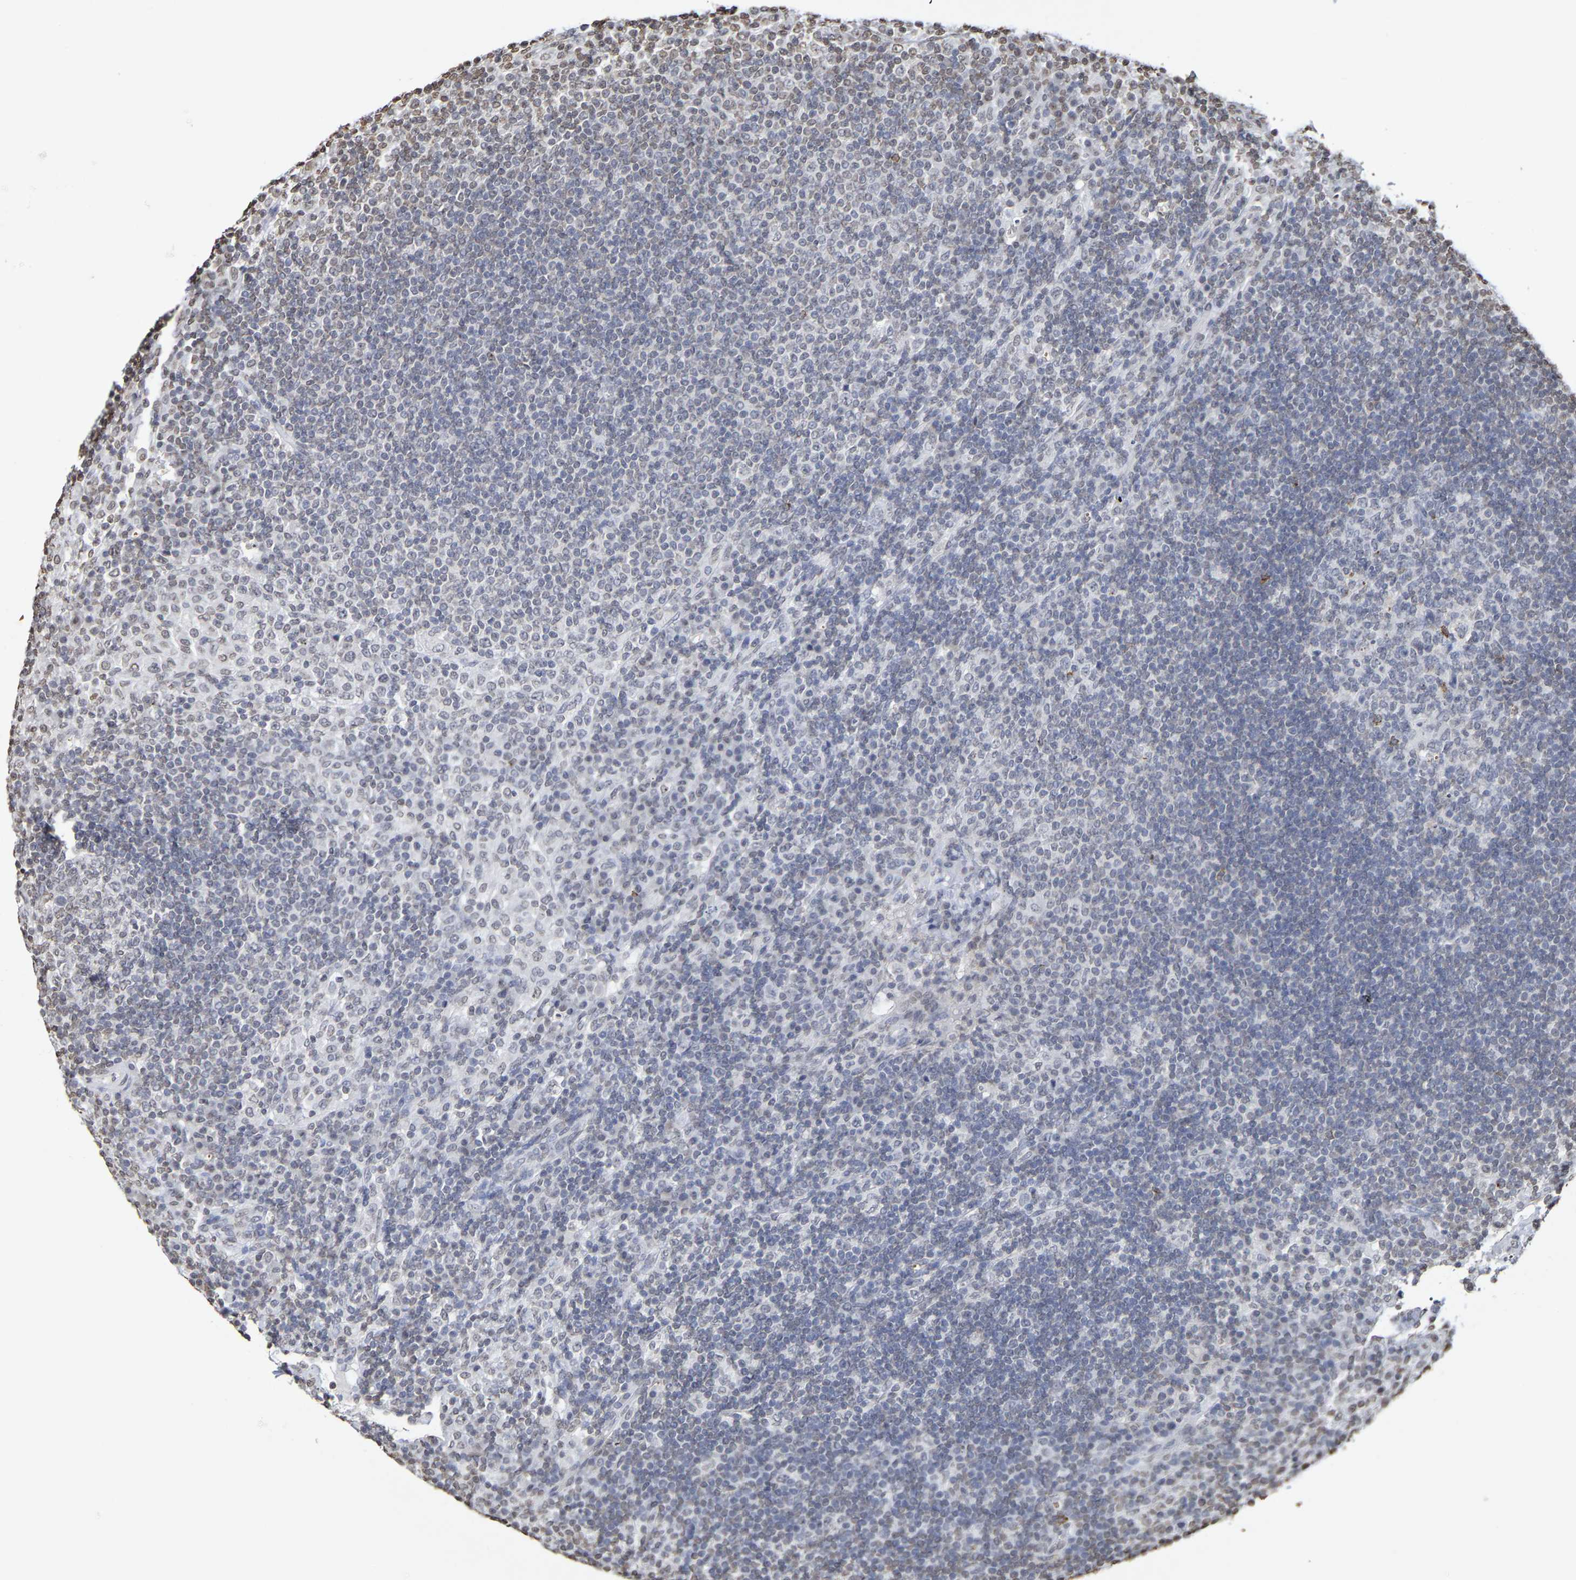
{"staining": {"intensity": "negative", "quantity": "none", "location": "none"}, "tissue": "lymph node", "cell_type": "Germinal center cells", "image_type": "normal", "snomed": [{"axis": "morphology", "description": "Normal tissue, NOS"}, {"axis": "topography", "description": "Lymph node"}], "caption": "Immunohistochemistry (IHC) of normal human lymph node demonstrates no positivity in germinal center cells.", "gene": "ATF4", "patient": {"sex": "female", "age": 53}}